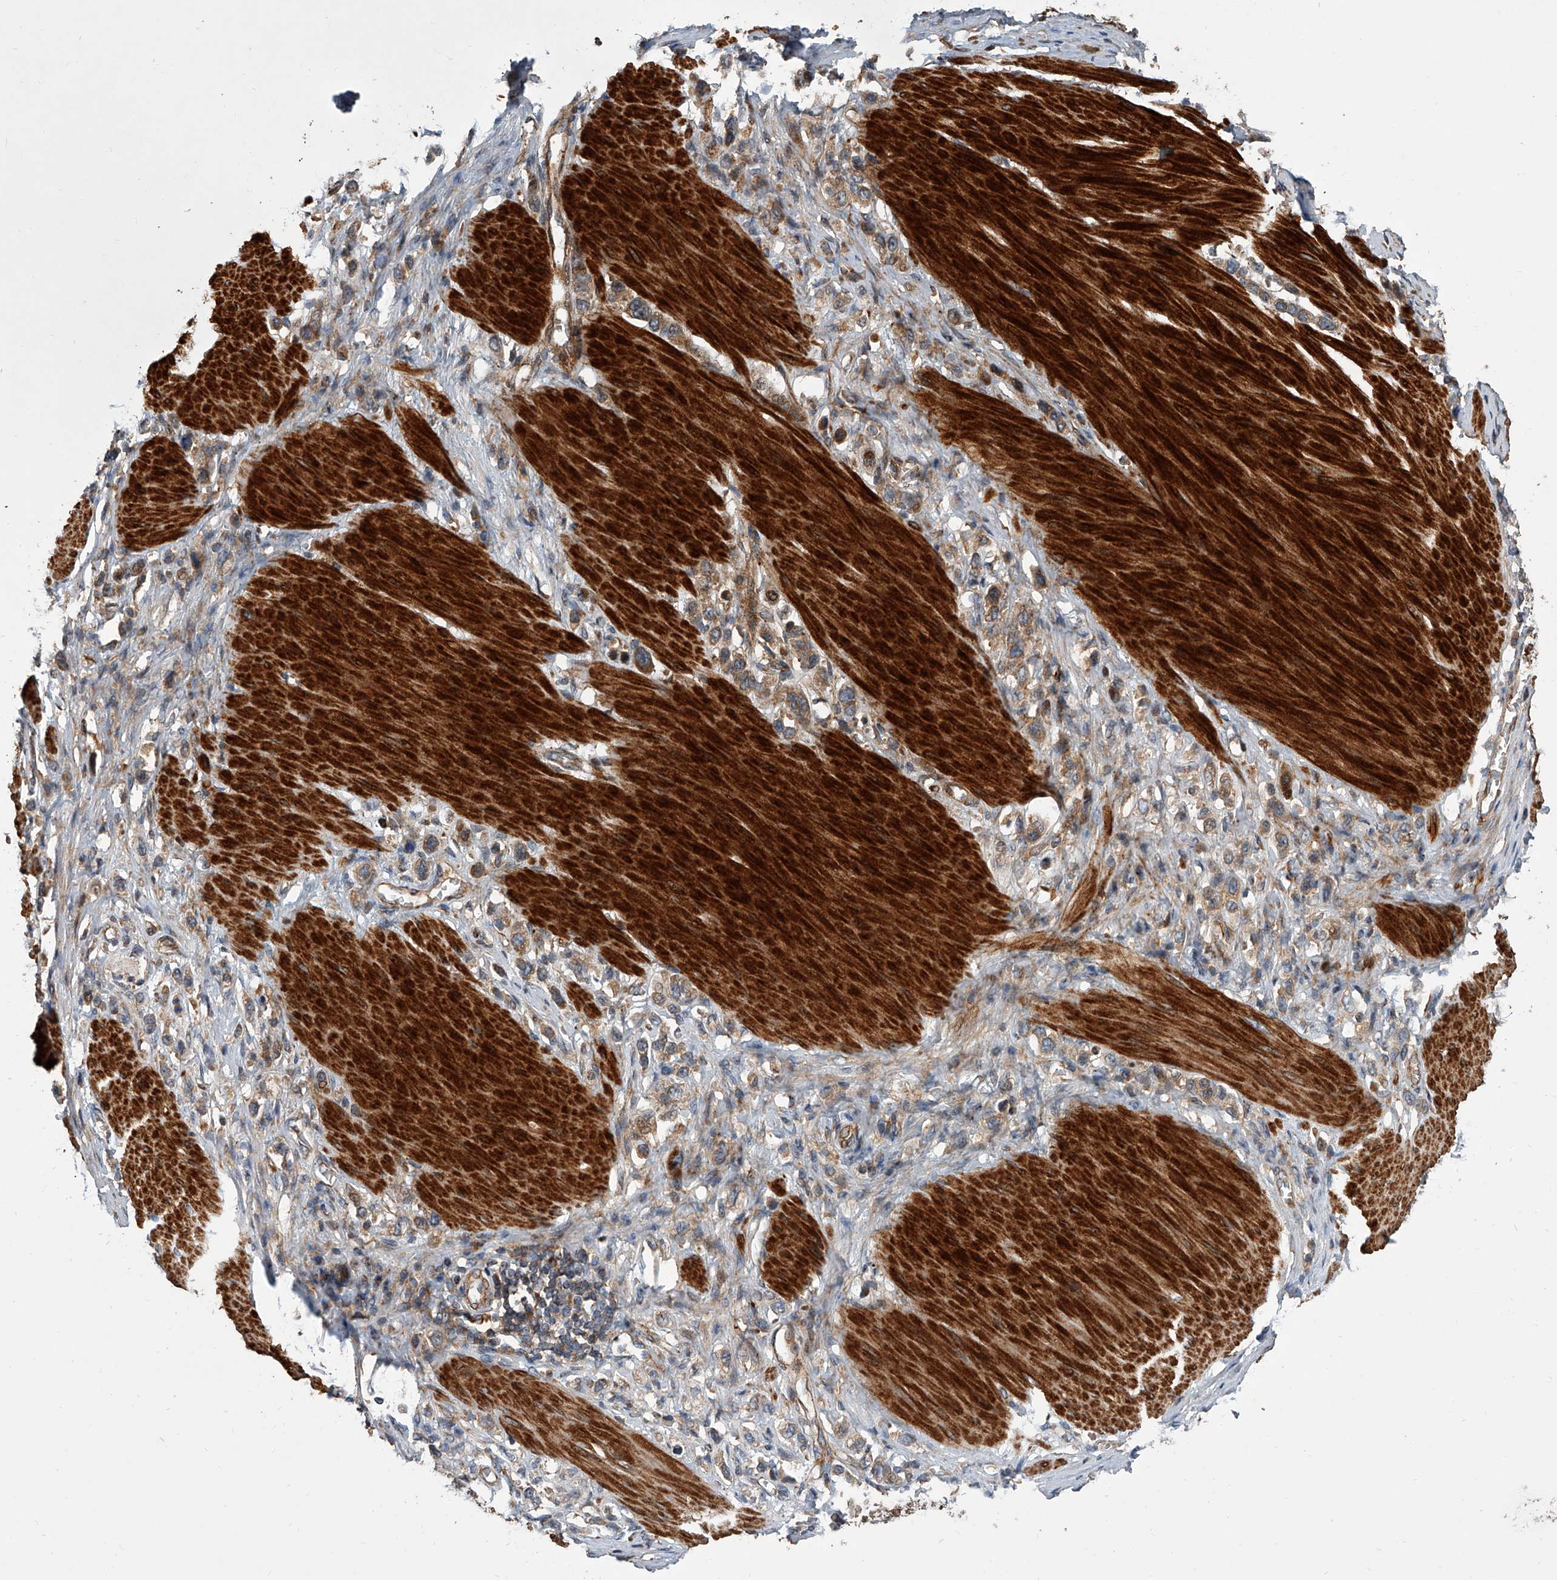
{"staining": {"intensity": "moderate", "quantity": "<25%", "location": "cytoplasmic/membranous"}, "tissue": "stomach cancer", "cell_type": "Tumor cells", "image_type": "cancer", "snomed": [{"axis": "morphology", "description": "Adenocarcinoma, NOS"}, {"axis": "topography", "description": "Stomach"}], "caption": "Adenocarcinoma (stomach) was stained to show a protein in brown. There is low levels of moderate cytoplasmic/membranous positivity in approximately <25% of tumor cells.", "gene": "USP47", "patient": {"sex": "female", "age": 65}}